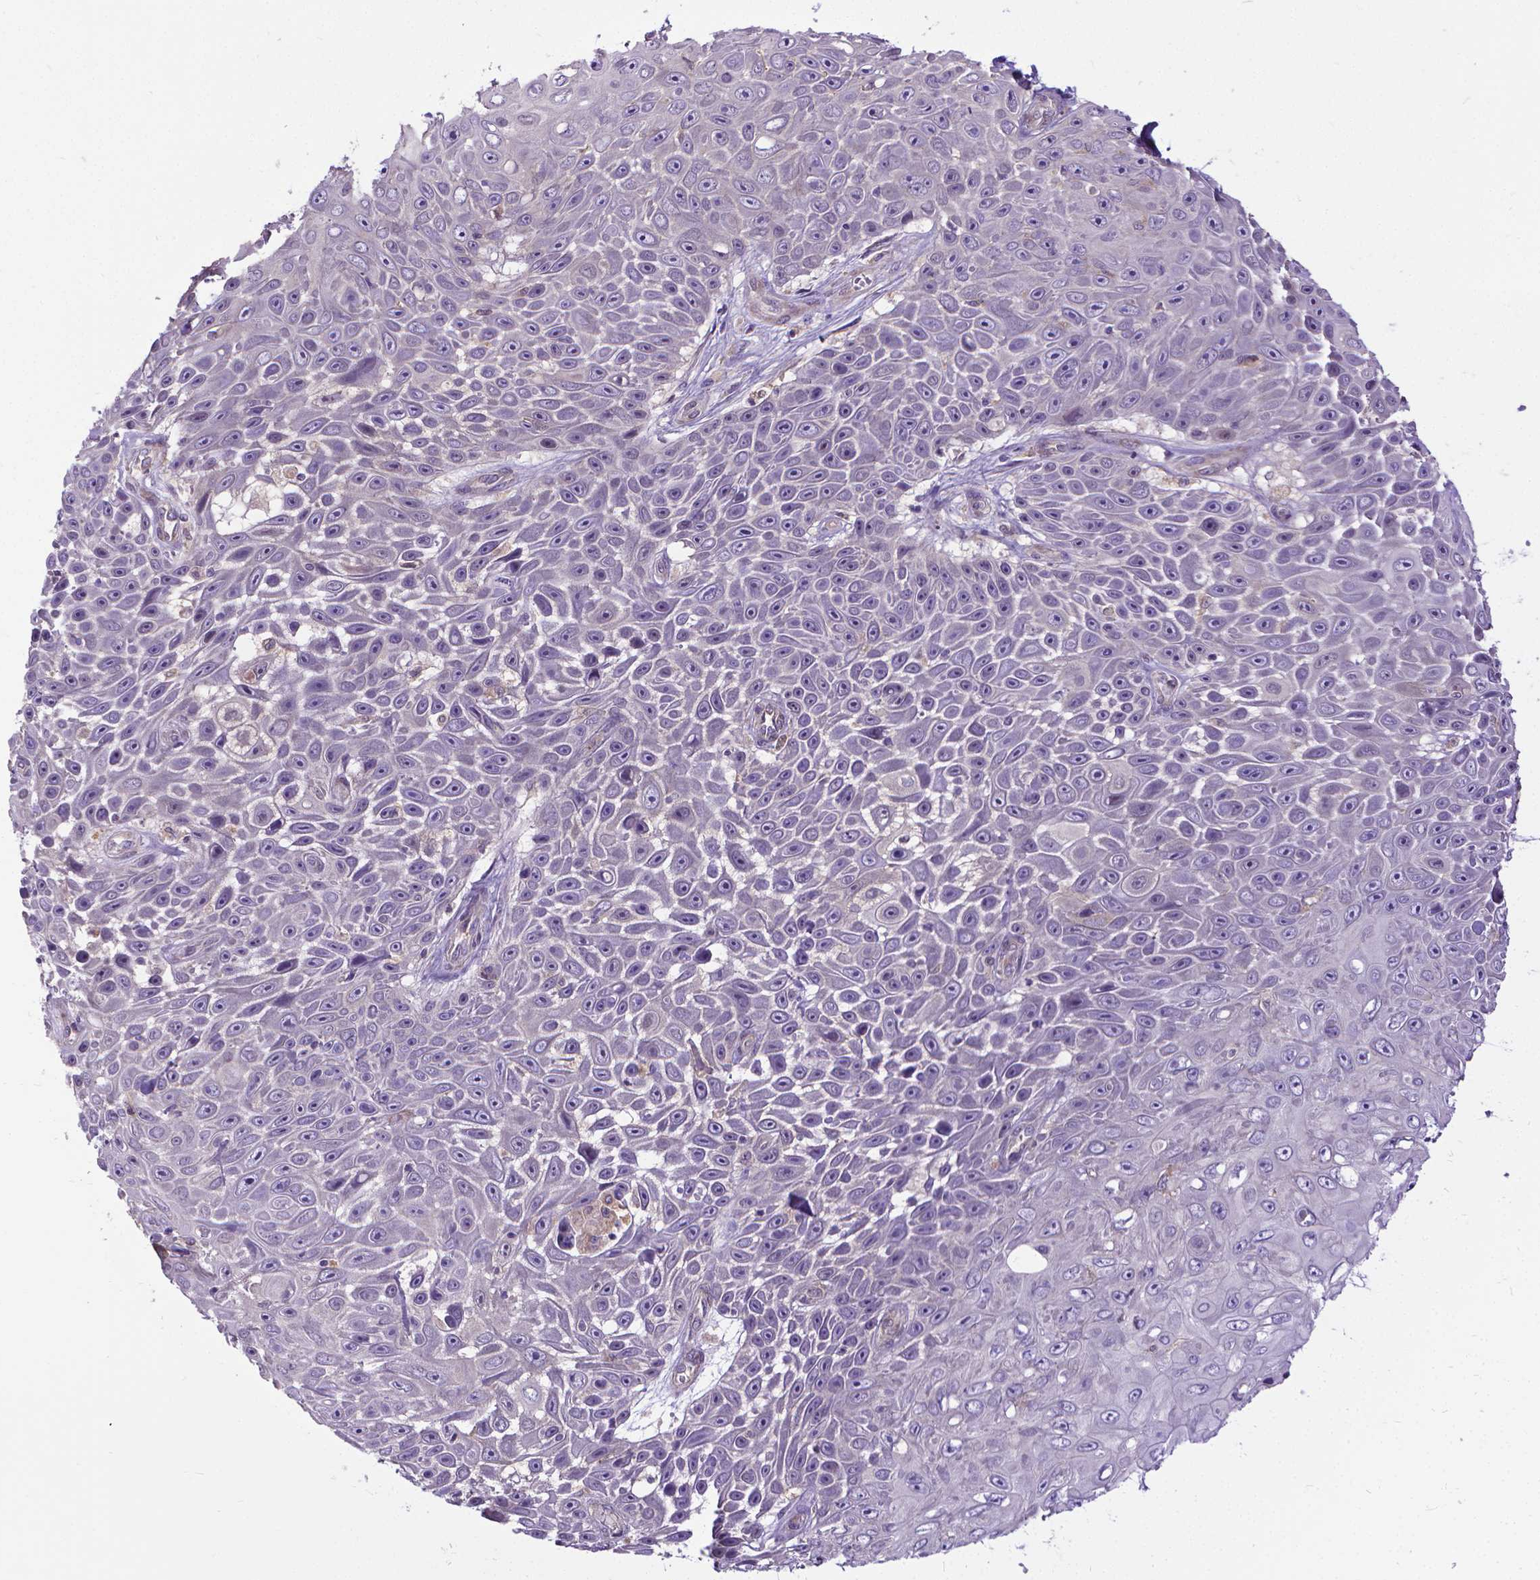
{"staining": {"intensity": "negative", "quantity": "none", "location": "none"}, "tissue": "skin cancer", "cell_type": "Tumor cells", "image_type": "cancer", "snomed": [{"axis": "morphology", "description": "Squamous cell carcinoma, NOS"}, {"axis": "topography", "description": "Skin"}], "caption": "DAB immunohistochemical staining of skin cancer (squamous cell carcinoma) shows no significant staining in tumor cells.", "gene": "CFAP299", "patient": {"sex": "male", "age": 82}}